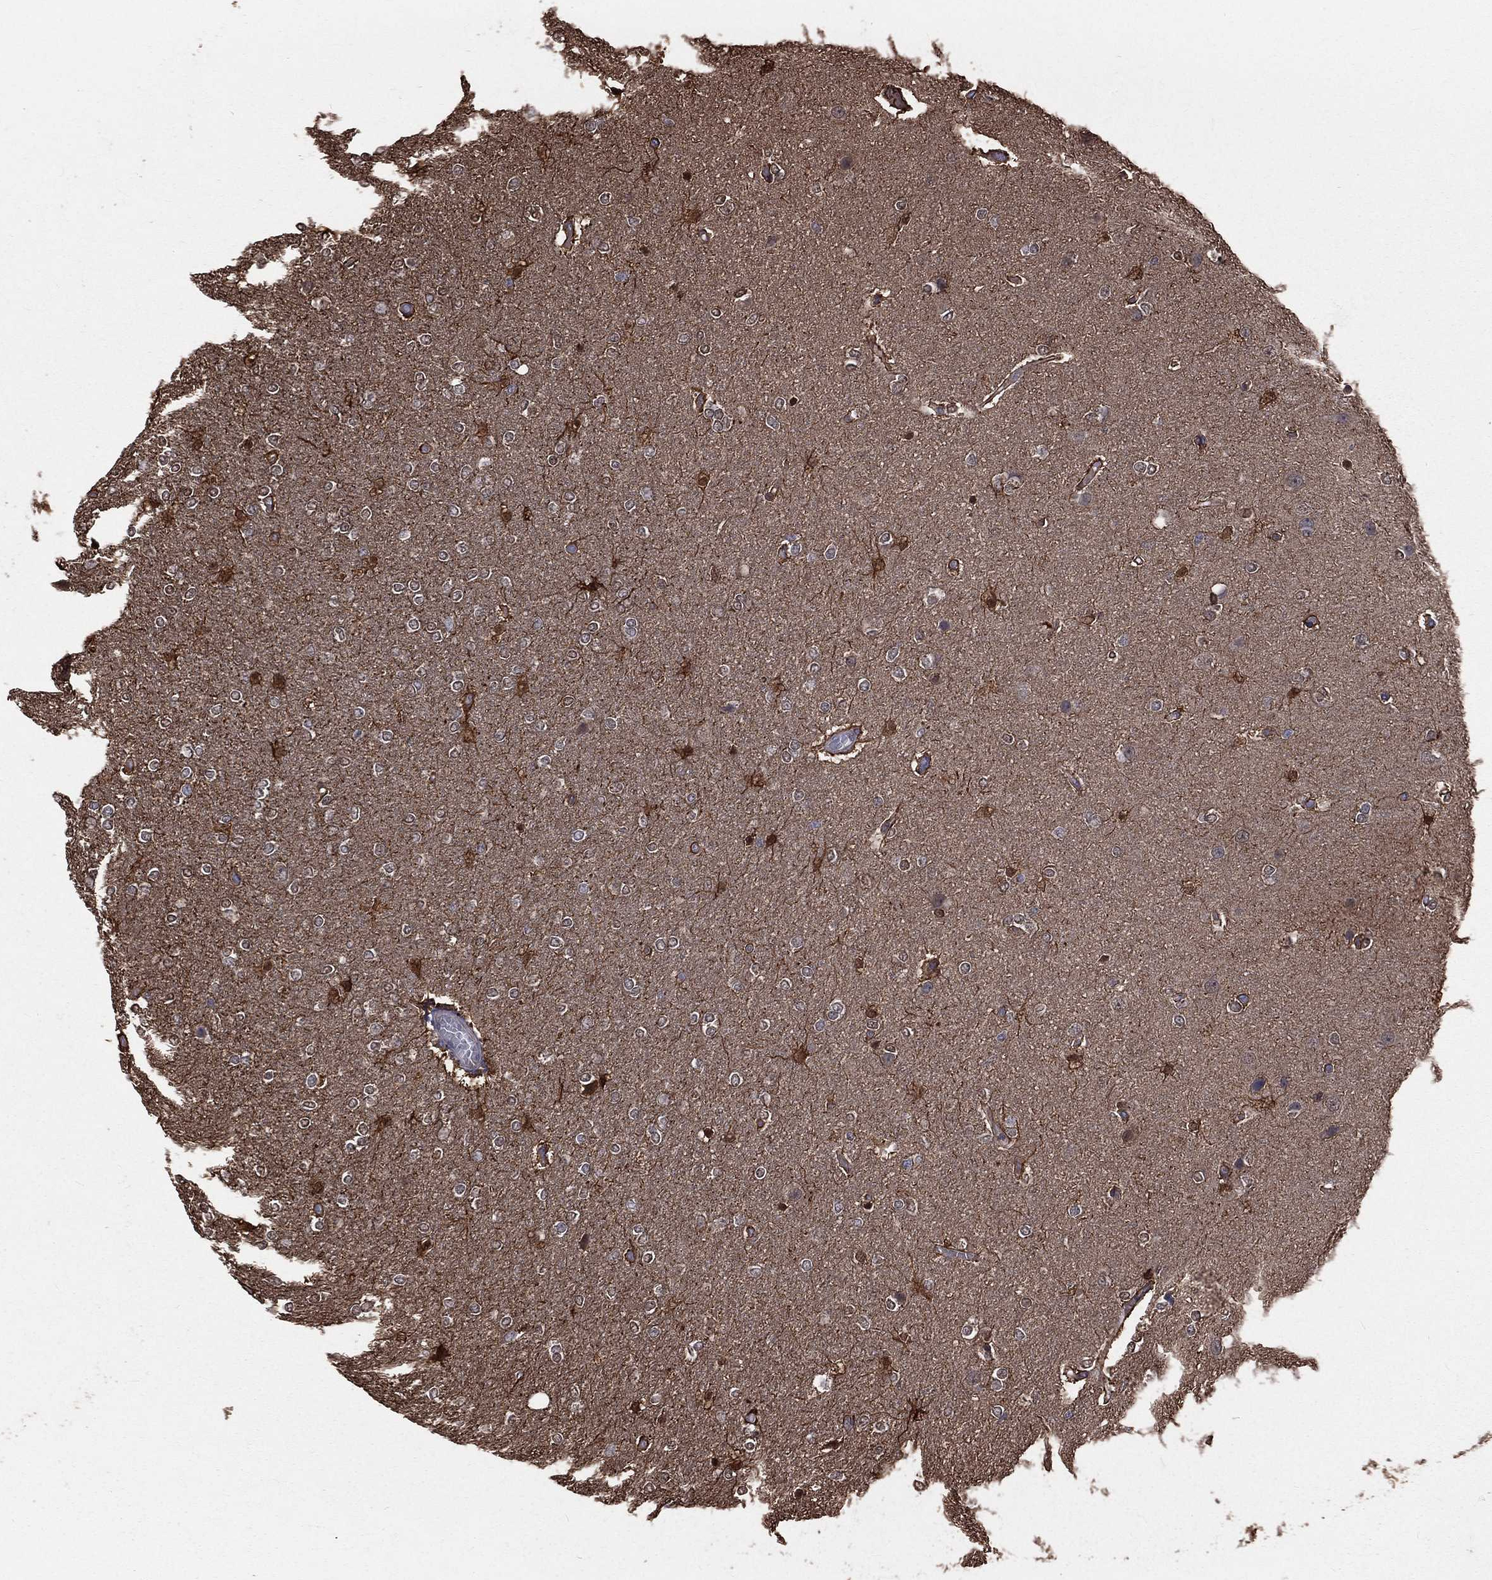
{"staining": {"intensity": "moderate", "quantity": "25%-75%", "location": "cytoplasmic/membranous"}, "tissue": "glioma", "cell_type": "Tumor cells", "image_type": "cancer", "snomed": [{"axis": "morphology", "description": "Glioma, malignant, High grade"}, {"axis": "topography", "description": "Brain"}], "caption": "Approximately 25%-75% of tumor cells in glioma reveal moderate cytoplasmic/membranous protein staining as visualized by brown immunohistochemical staining.", "gene": "TBC1D2", "patient": {"sex": "female", "age": 61}}